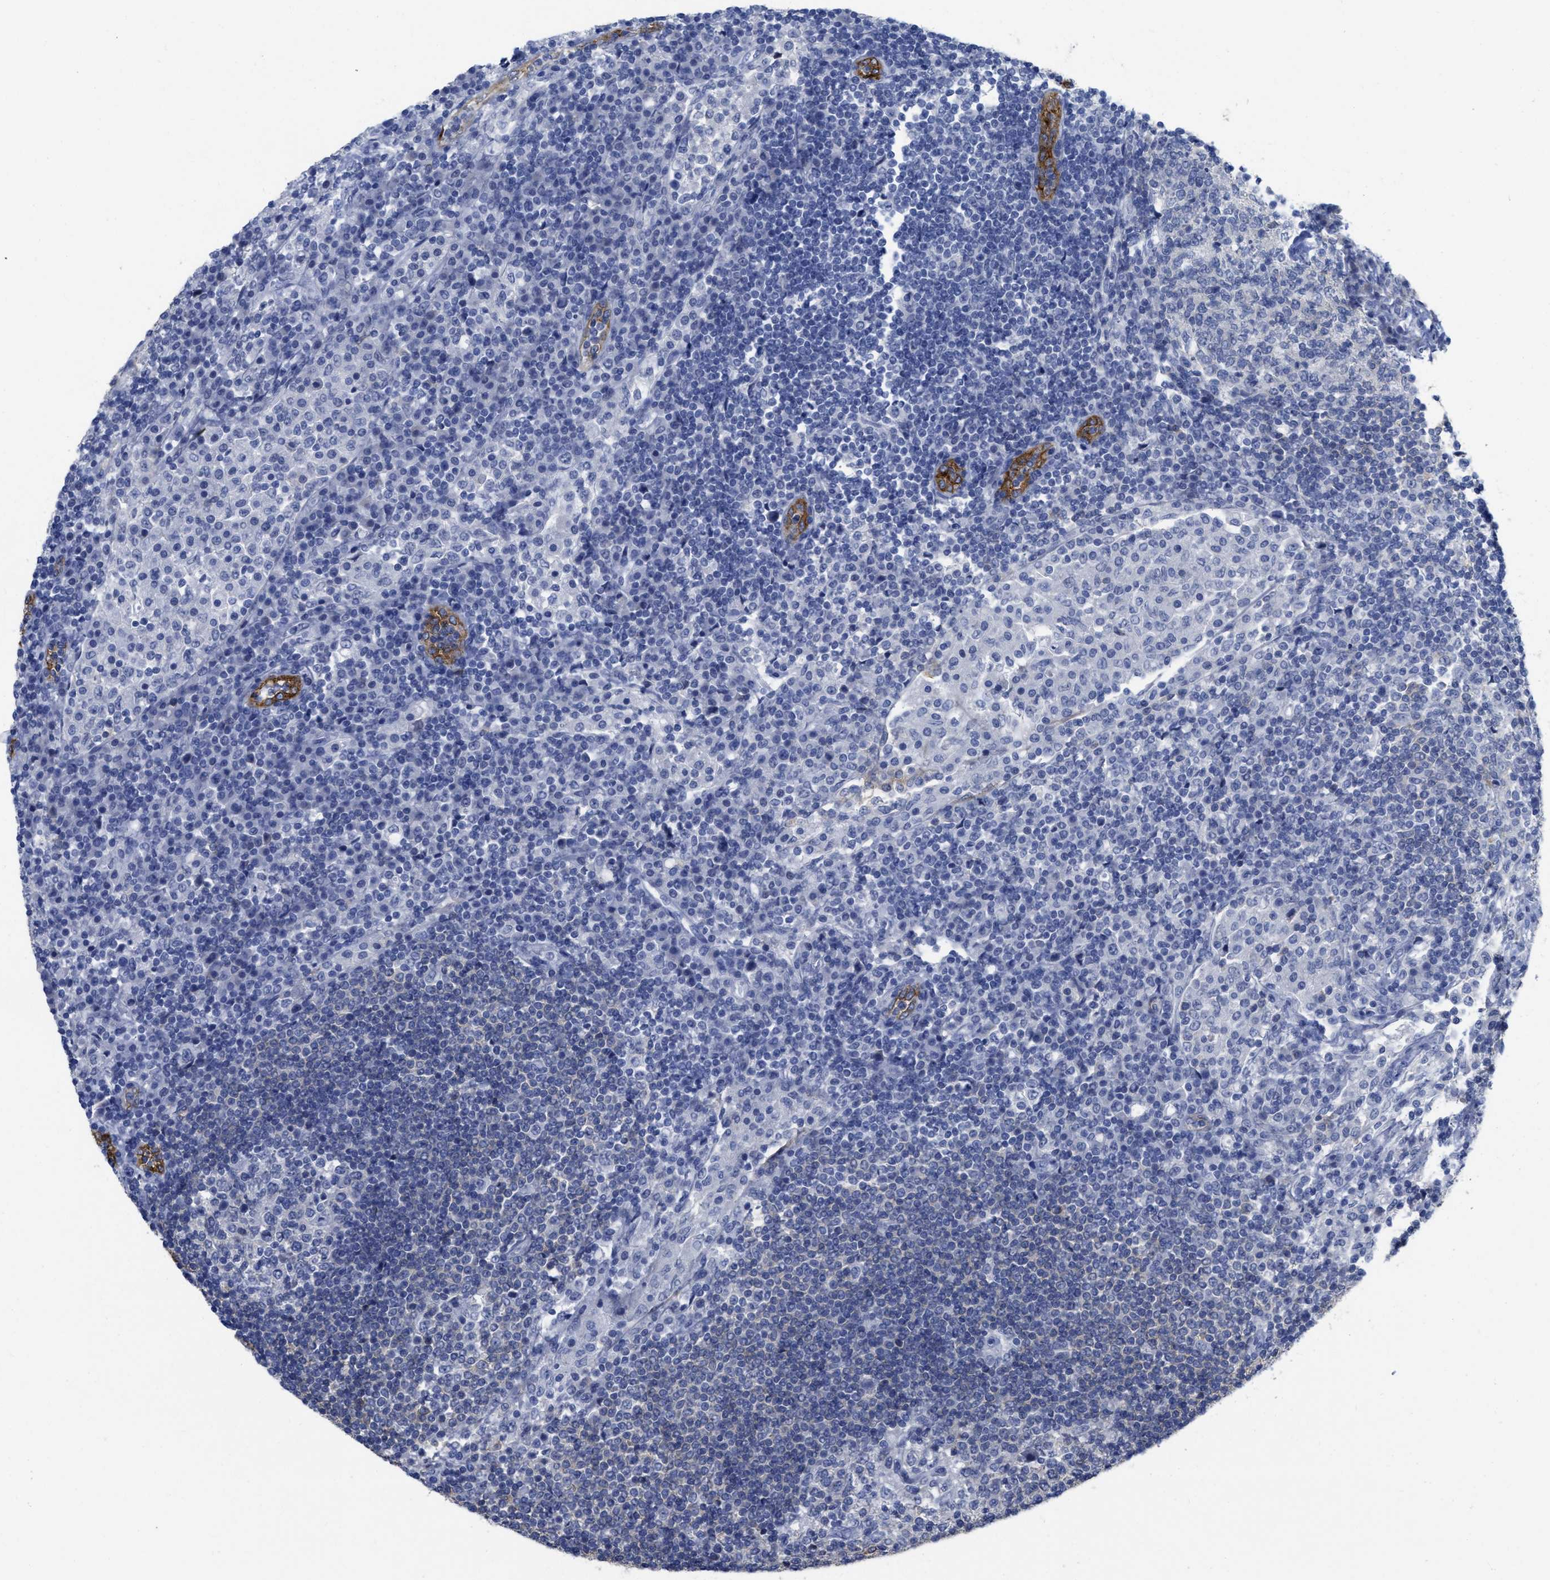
{"staining": {"intensity": "negative", "quantity": "none", "location": "none"}, "tissue": "lymph node", "cell_type": "Germinal center cells", "image_type": "normal", "snomed": [{"axis": "morphology", "description": "Normal tissue, NOS"}, {"axis": "topography", "description": "Lymph node"}], "caption": "This is an immunohistochemistry image of unremarkable human lymph node. There is no positivity in germinal center cells.", "gene": "ACKR1", "patient": {"sex": "female", "age": 53}}